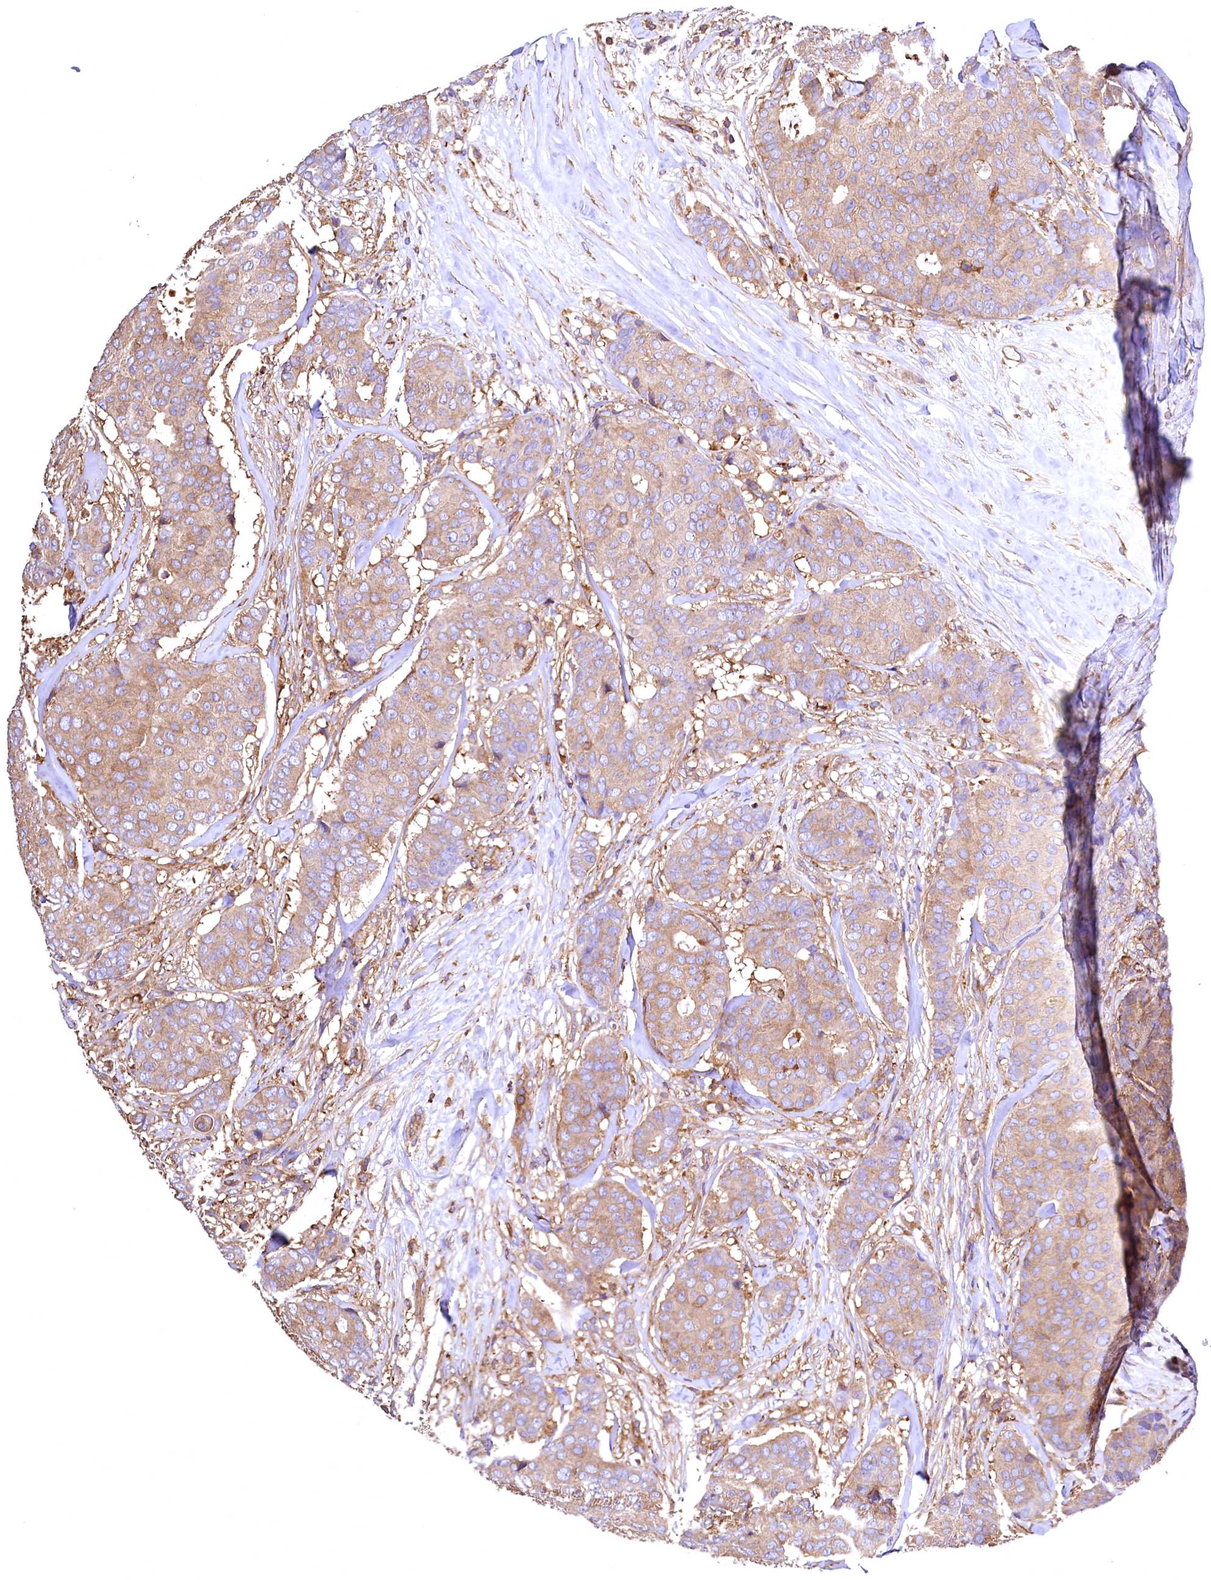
{"staining": {"intensity": "weak", "quantity": ">75%", "location": "cytoplasmic/membranous"}, "tissue": "breast cancer", "cell_type": "Tumor cells", "image_type": "cancer", "snomed": [{"axis": "morphology", "description": "Duct carcinoma"}, {"axis": "topography", "description": "Breast"}], "caption": "Approximately >75% of tumor cells in breast invasive ductal carcinoma reveal weak cytoplasmic/membranous protein positivity as visualized by brown immunohistochemical staining.", "gene": "RARS2", "patient": {"sex": "female", "age": 75}}